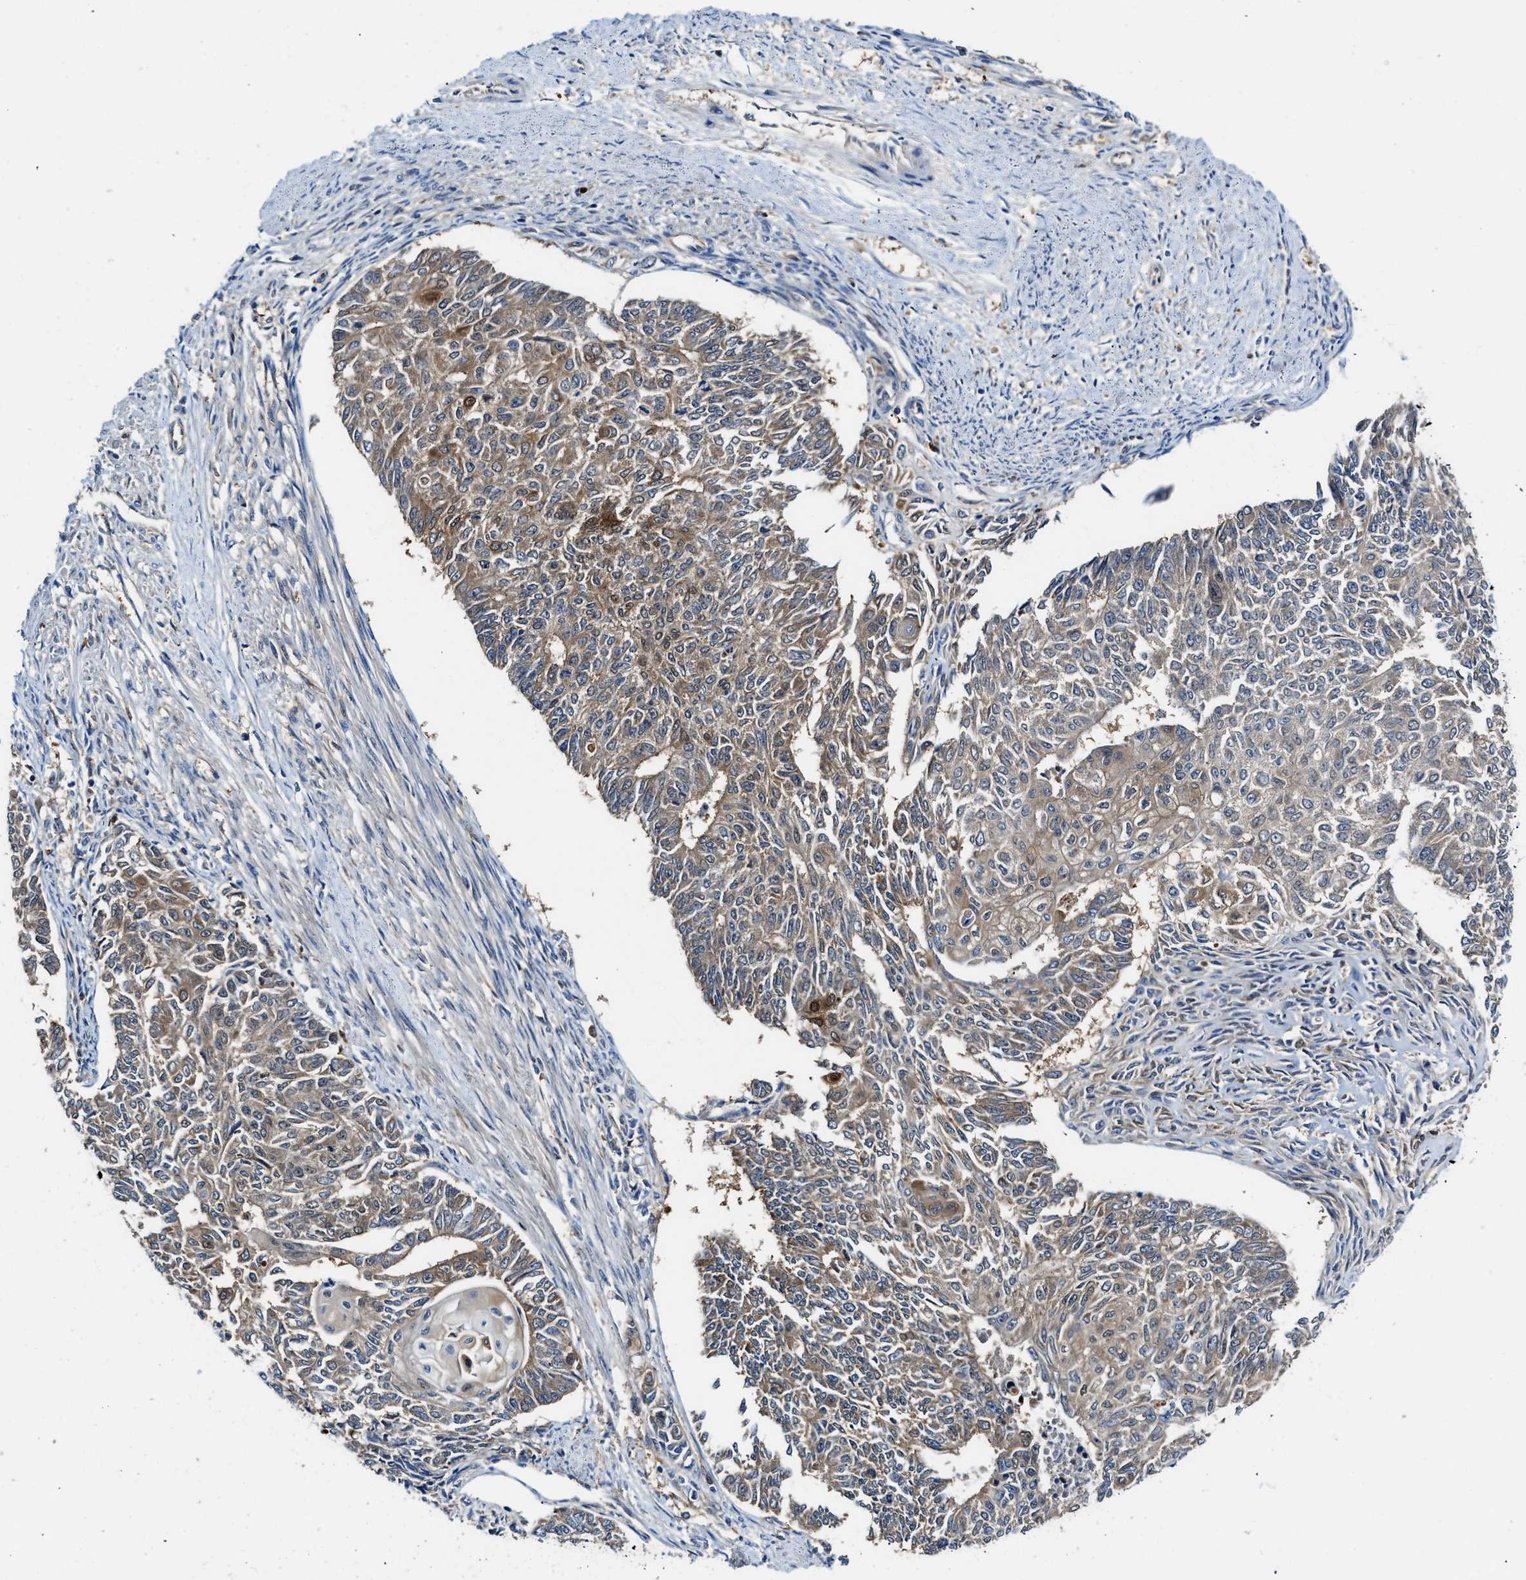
{"staining": {"intensity": "moderate", "quantity": ">75%", "location": "cytoplasmic/membranous,nuclear"}, "tissue": "endometrial cancer", "cell_type": "Tumor cells", "image_type": "cancer", "snomed": [{"axis": "morphology", "description": "Adenocarcinoma, NOS"}, {"axis": "topography", "description": "Endometrium"}], "caption": "Adenocarcinoma (endometrial) was stained to show a protein in brown. There is medium levels of moderate cytoplasmic/membranous and nuclear positivity in about >75% of tumor cells.", "gene": "LTA4H", "patient": {"sex": "female", "age": 32}}